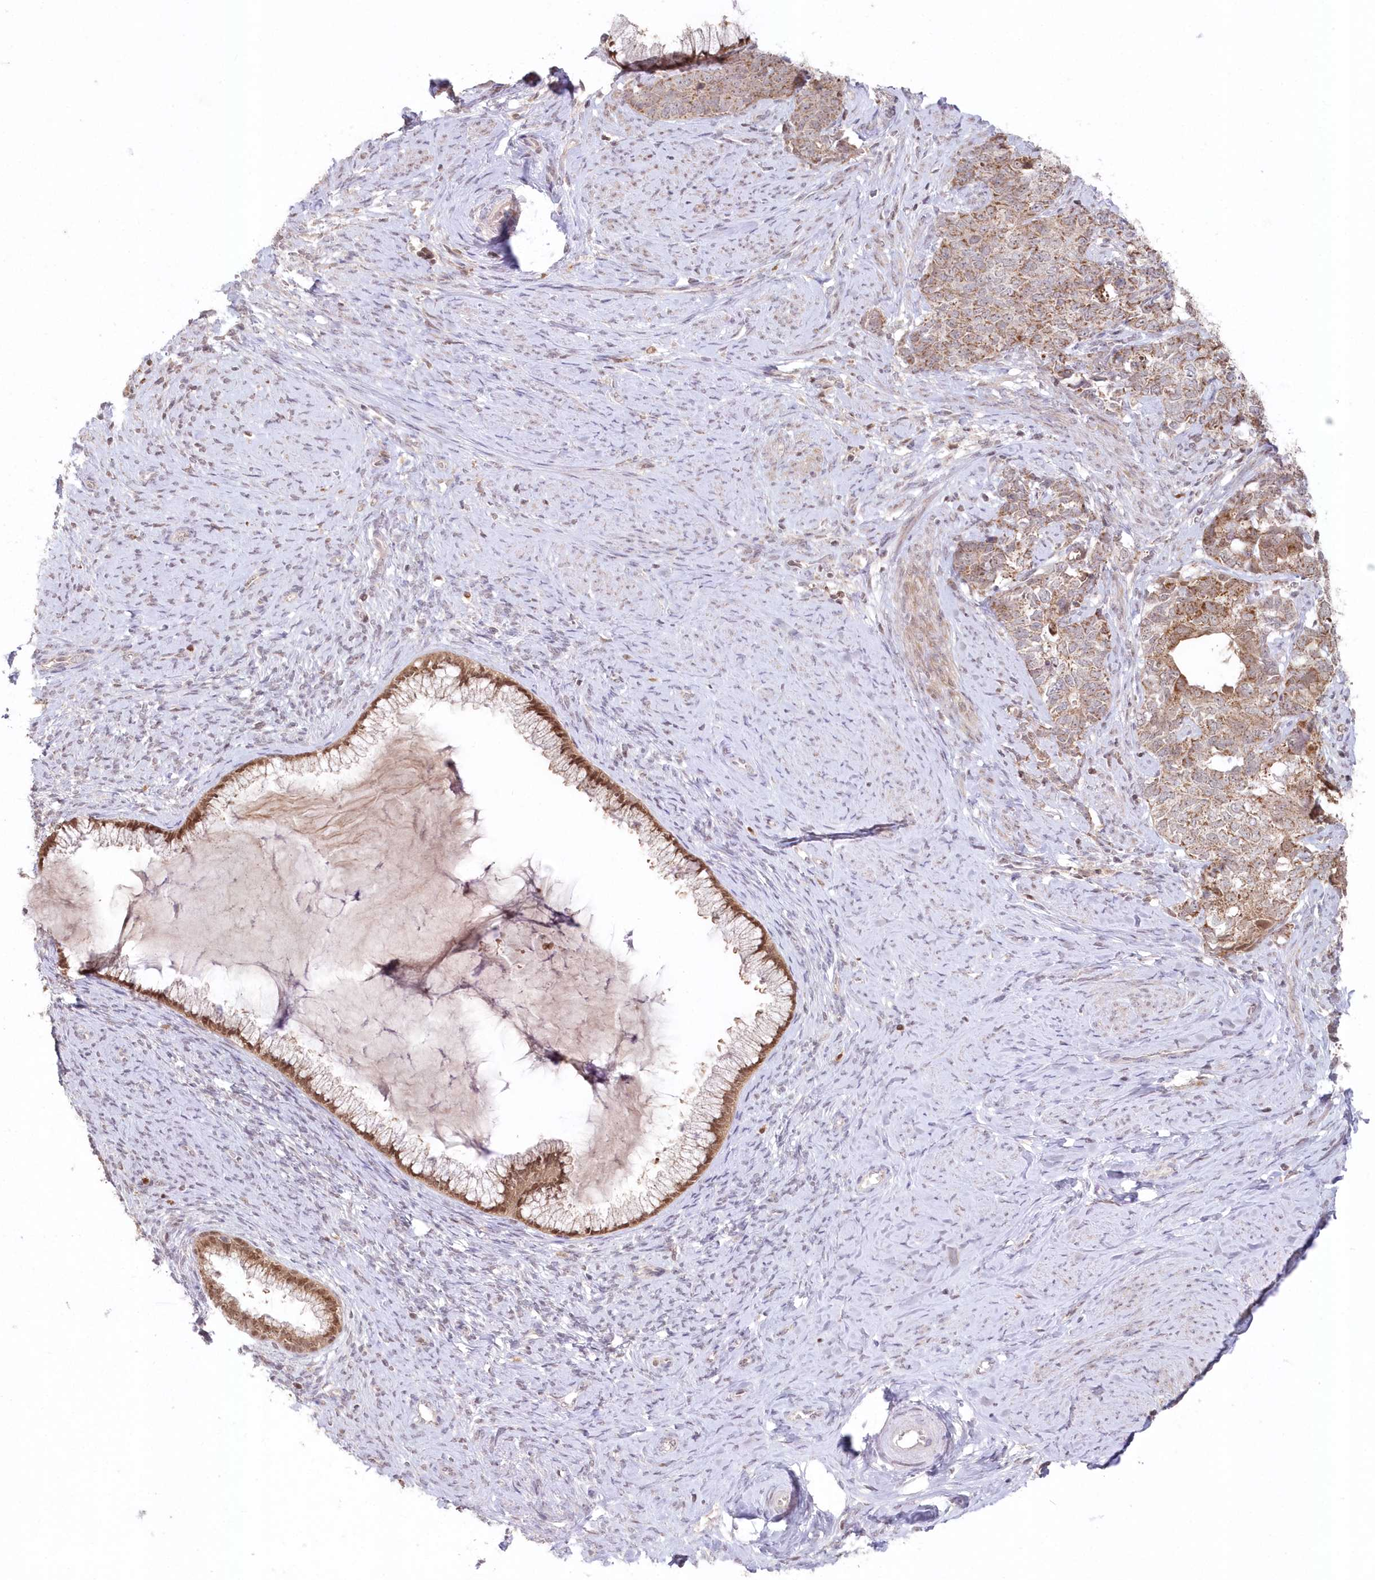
{"staining": {"intensity": "moderate", "quantity": ">75%", "location": "cytoplasmic/membranous"}, "tissue": "cervical cancer", "cell_type": "Tumor cells", "image_type": "cancer", "snomed": [{"axis": "morphology", "description": "Squamous cell carcinoma, NOS"}, {"axis": "topography", "description": "Cervix"}], "caption": "The immunohistochemical stain highlights moderate cytoplasmic/membranous expression in tumor cells of cervical squamous cell carcinoma tissue. Nuclei are stained in blue.", "gene": "ASCC1", "patient": {"sex": "female", "age": 63}}